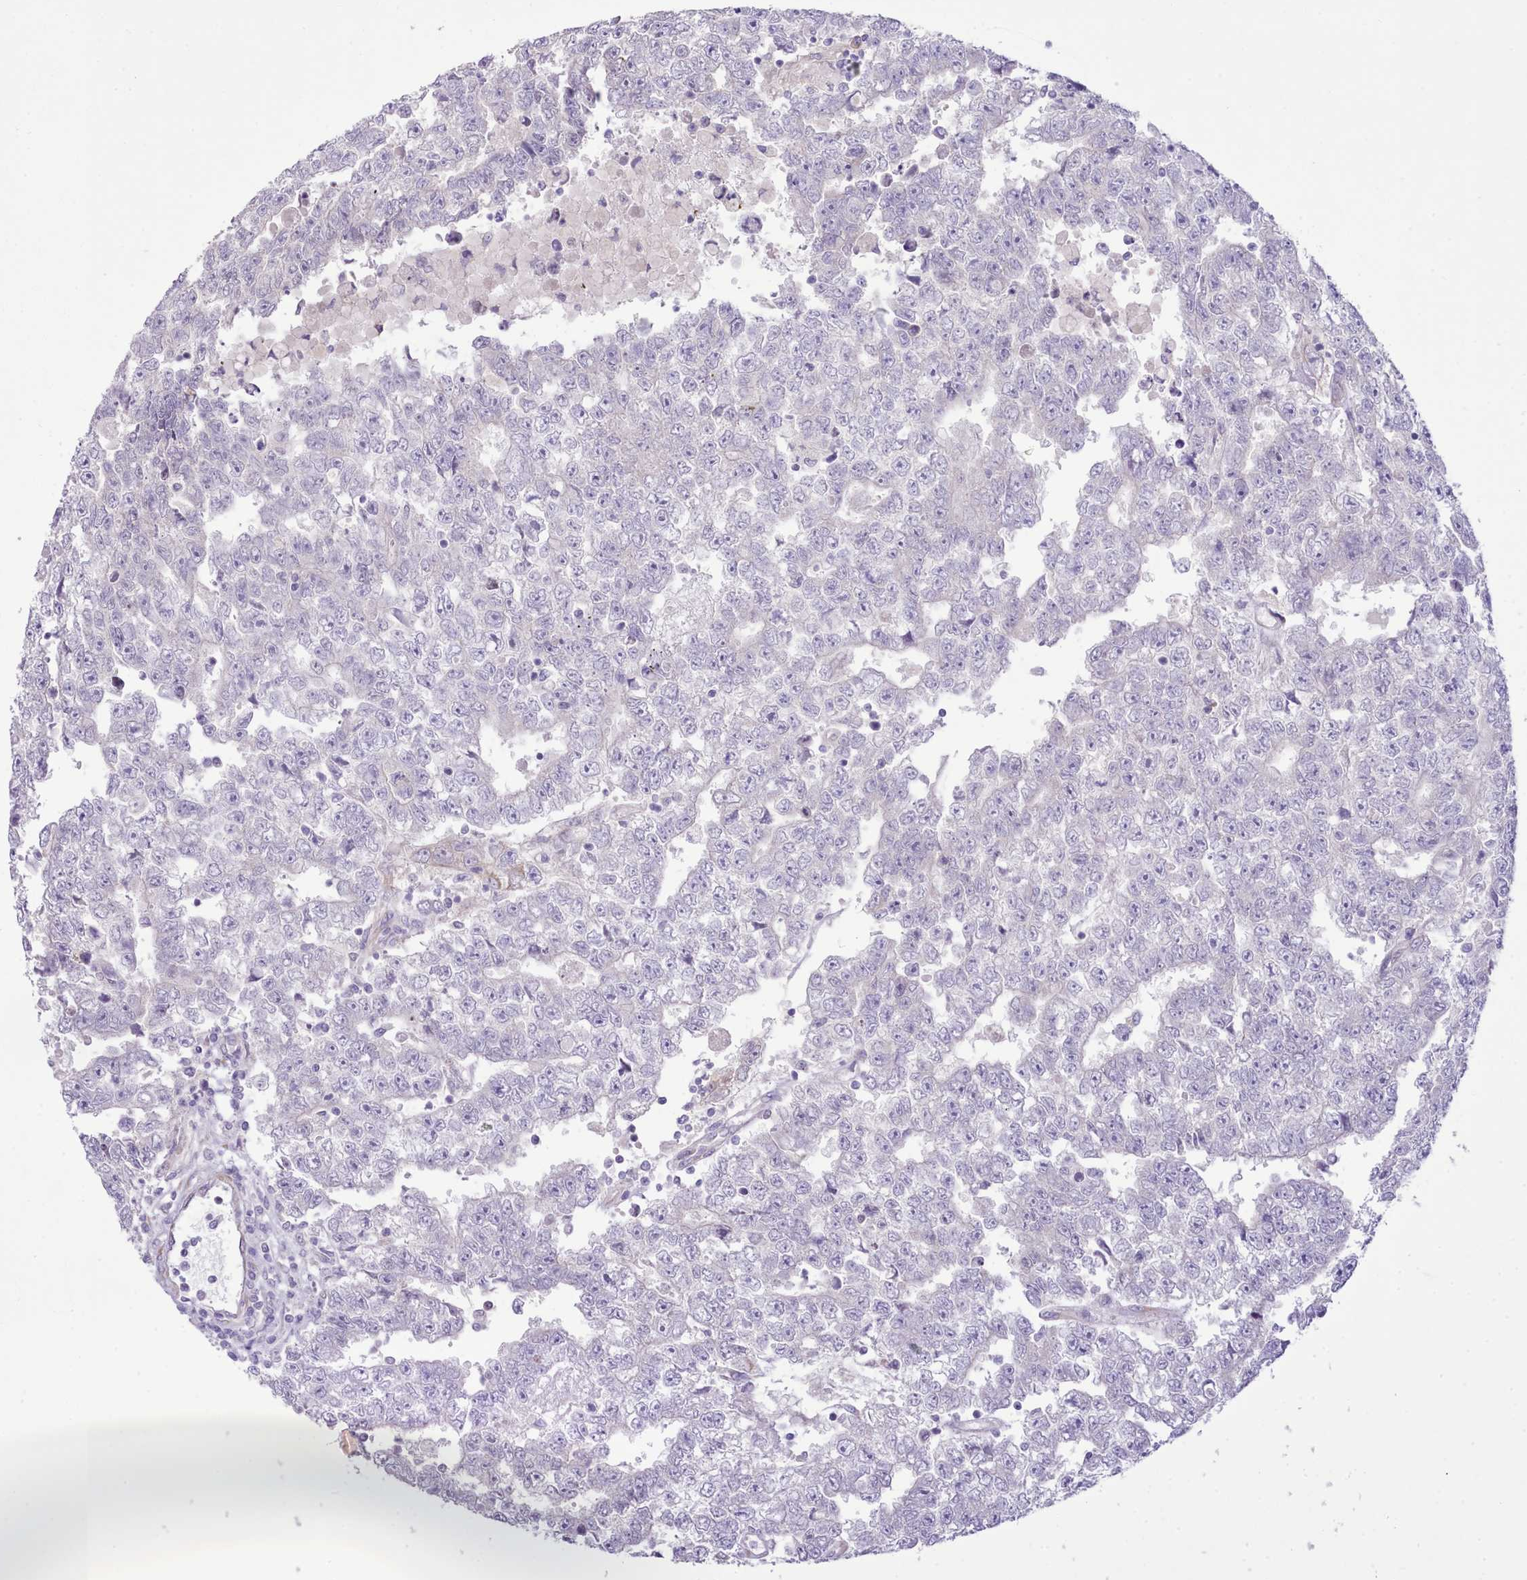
{"staining": {"intensity": "negative", "quantity": "none", "location": "none"}, "tissue": "testis cancer", "cell_type": "Tumor cells", "image_type": "cancer", "snomed": [{"axis": "morphology", "description": "Carcinoma, Embryonal, NOS"}, {"axis": "topography", "description": "Testis"}], "caption": "A photomicrograph of testis embryonal carcinoma stained for a protein displays no brown staining in tumor cells.", "gene": "CCL1", "patient": {"sex": "male", "age": 25}}